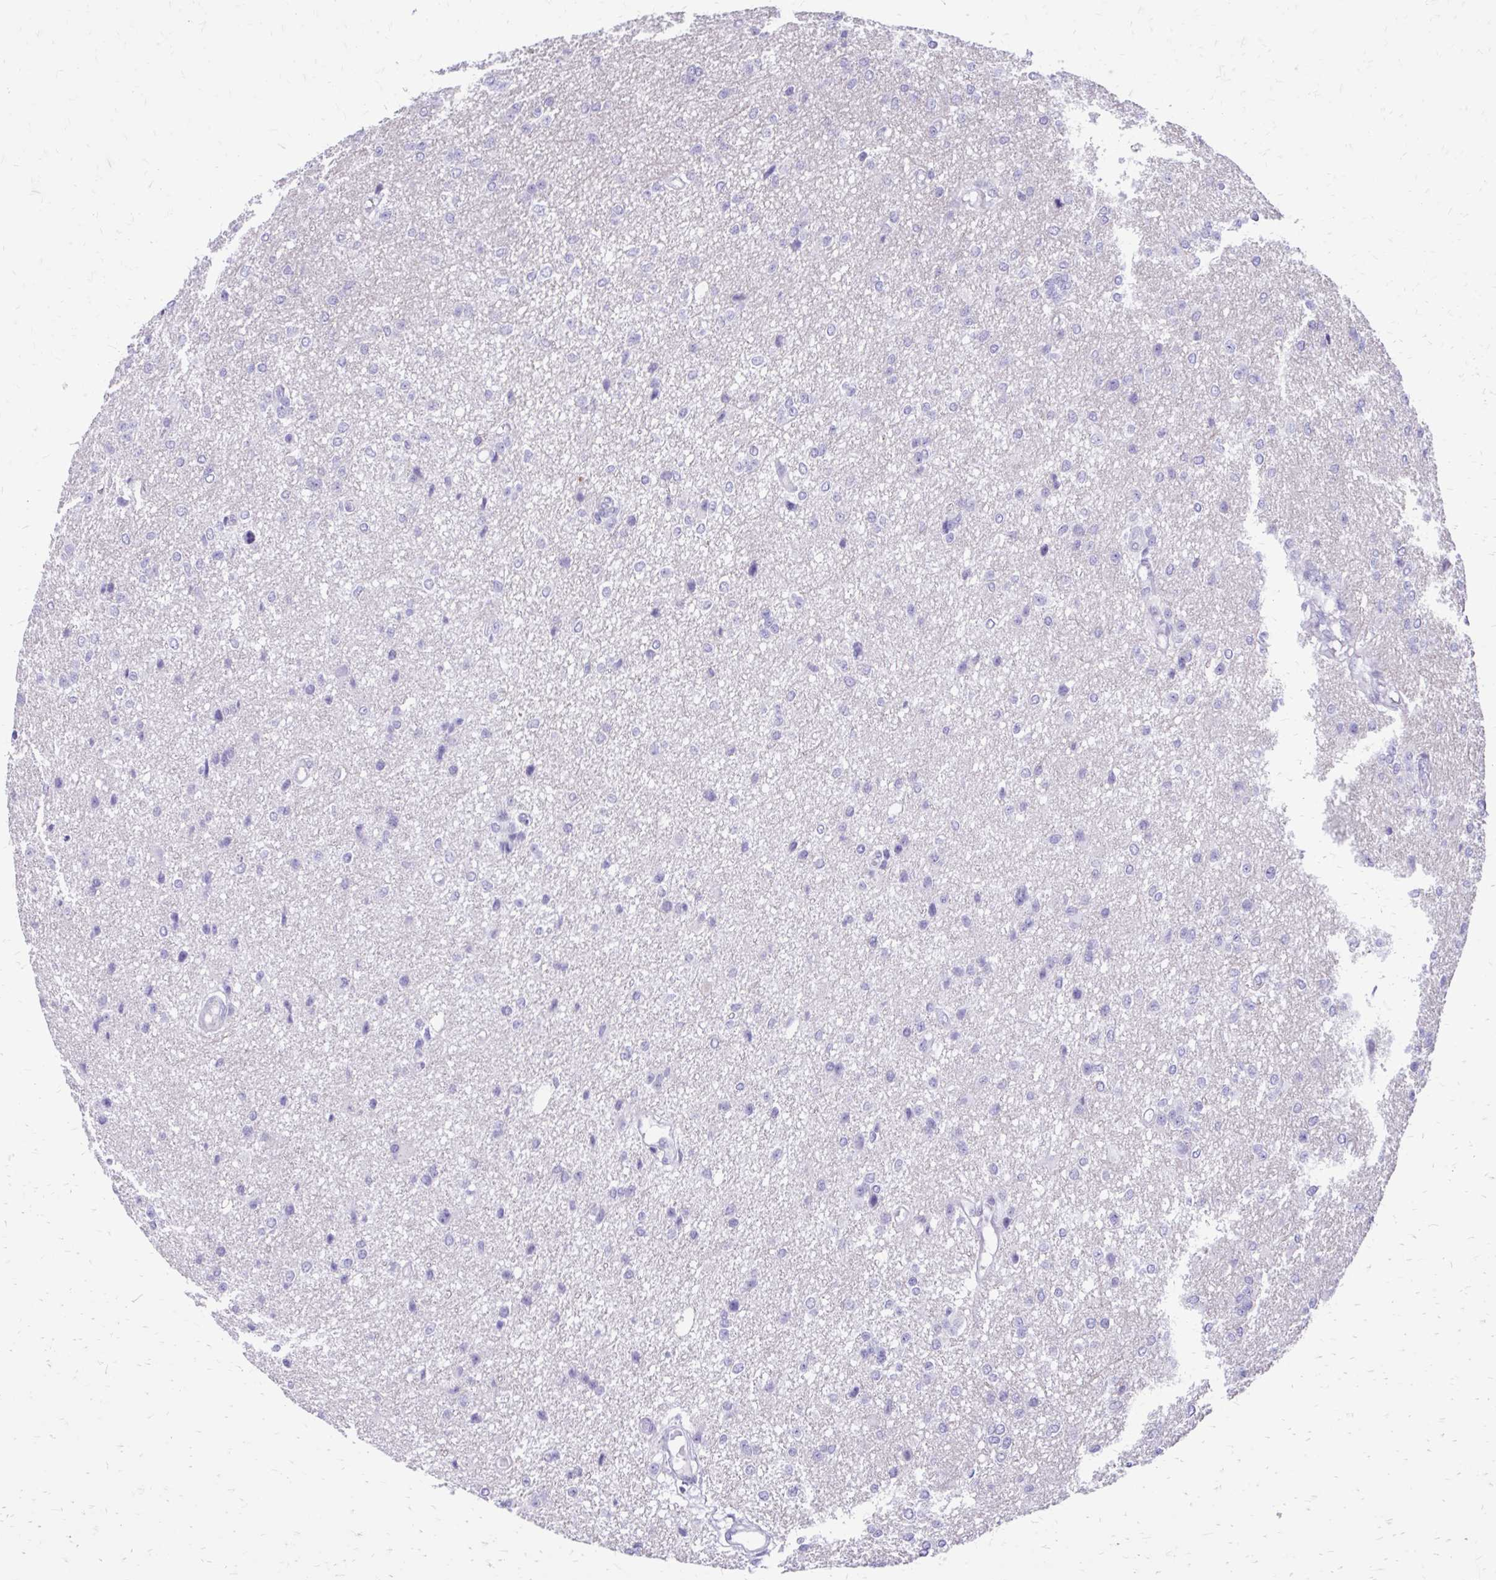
{"staining": {"intensity": "negative", "quantity": "none", "location": "none"}, "tissue": "glioma", "cell_type": "Tumor cells", "image_type": "cancer", "snomed": [{"axis": "morphology", "description": "Glioma, malignant, Low grade"}, {"axis": "topography", "description": "Brain"}], "caption": "Glioma was stained to show a protein in brown. There is no significant positivity in tumor cells.", "gene": "LCN15", "patient": {"sex": "male", "age": 26}}